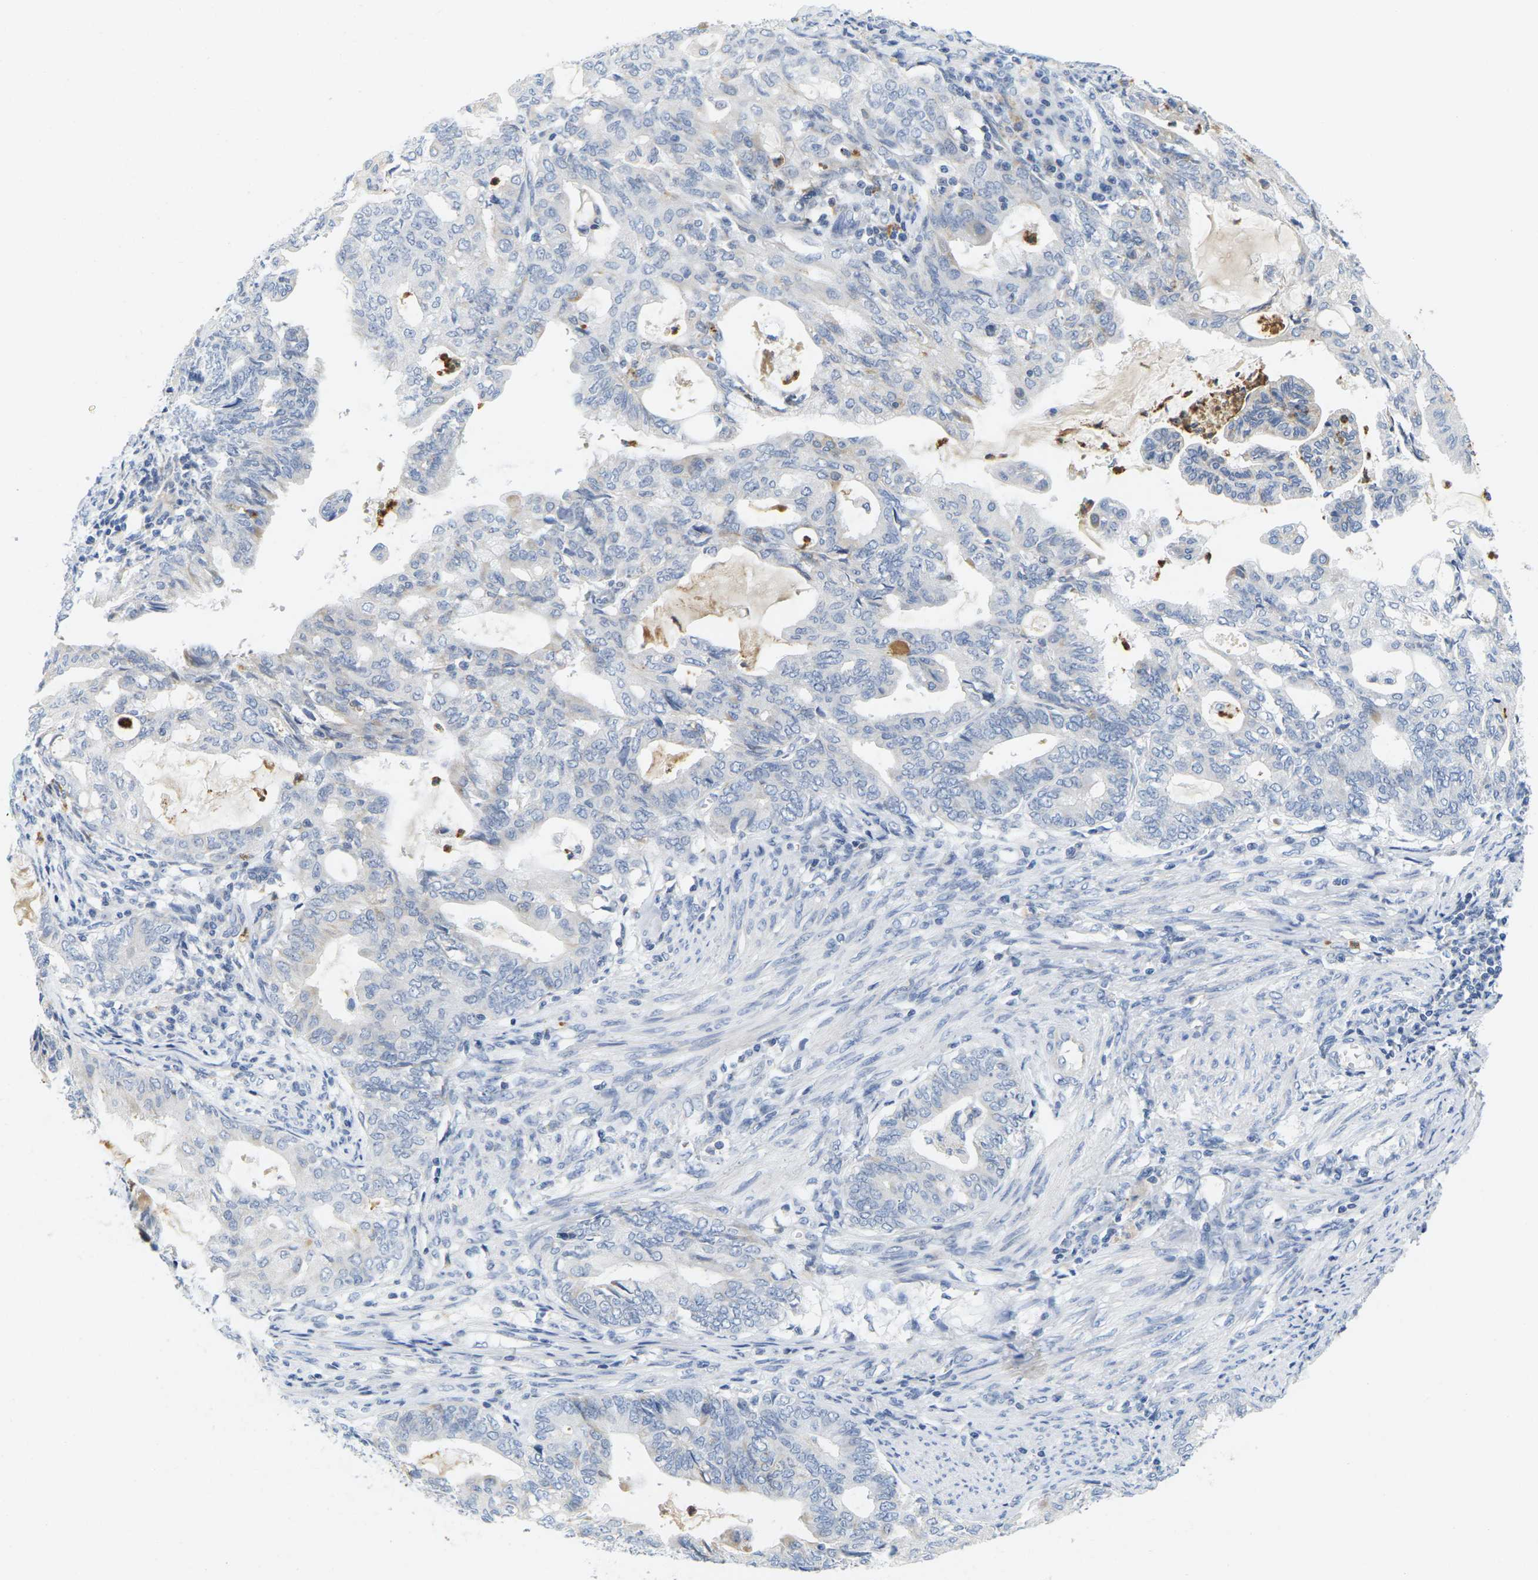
{"staining": {"intensity": "negative", "quantity": "none", "location": "none"}, "tissue": "endometrial cancer", "cell_type": "Tumor cells", "image_type": "cancer", "snomed": [{"axis": "morphology", "description": "Adenocarcinoma, NOS"}, {"axis": "topography", "description": "Endometrium"}], "caption": "High power microscopy image of an immunohistochemistry photomicrograph of endometrial cancer (adenocarcinoma), revealing no significant expression in tumor cells. (DAB (3,3'-diaminobenzidine) IHC with hematoxylin counter stain).", "gene": "KLK5", "patient": {"sex": "female", "age": 86}}